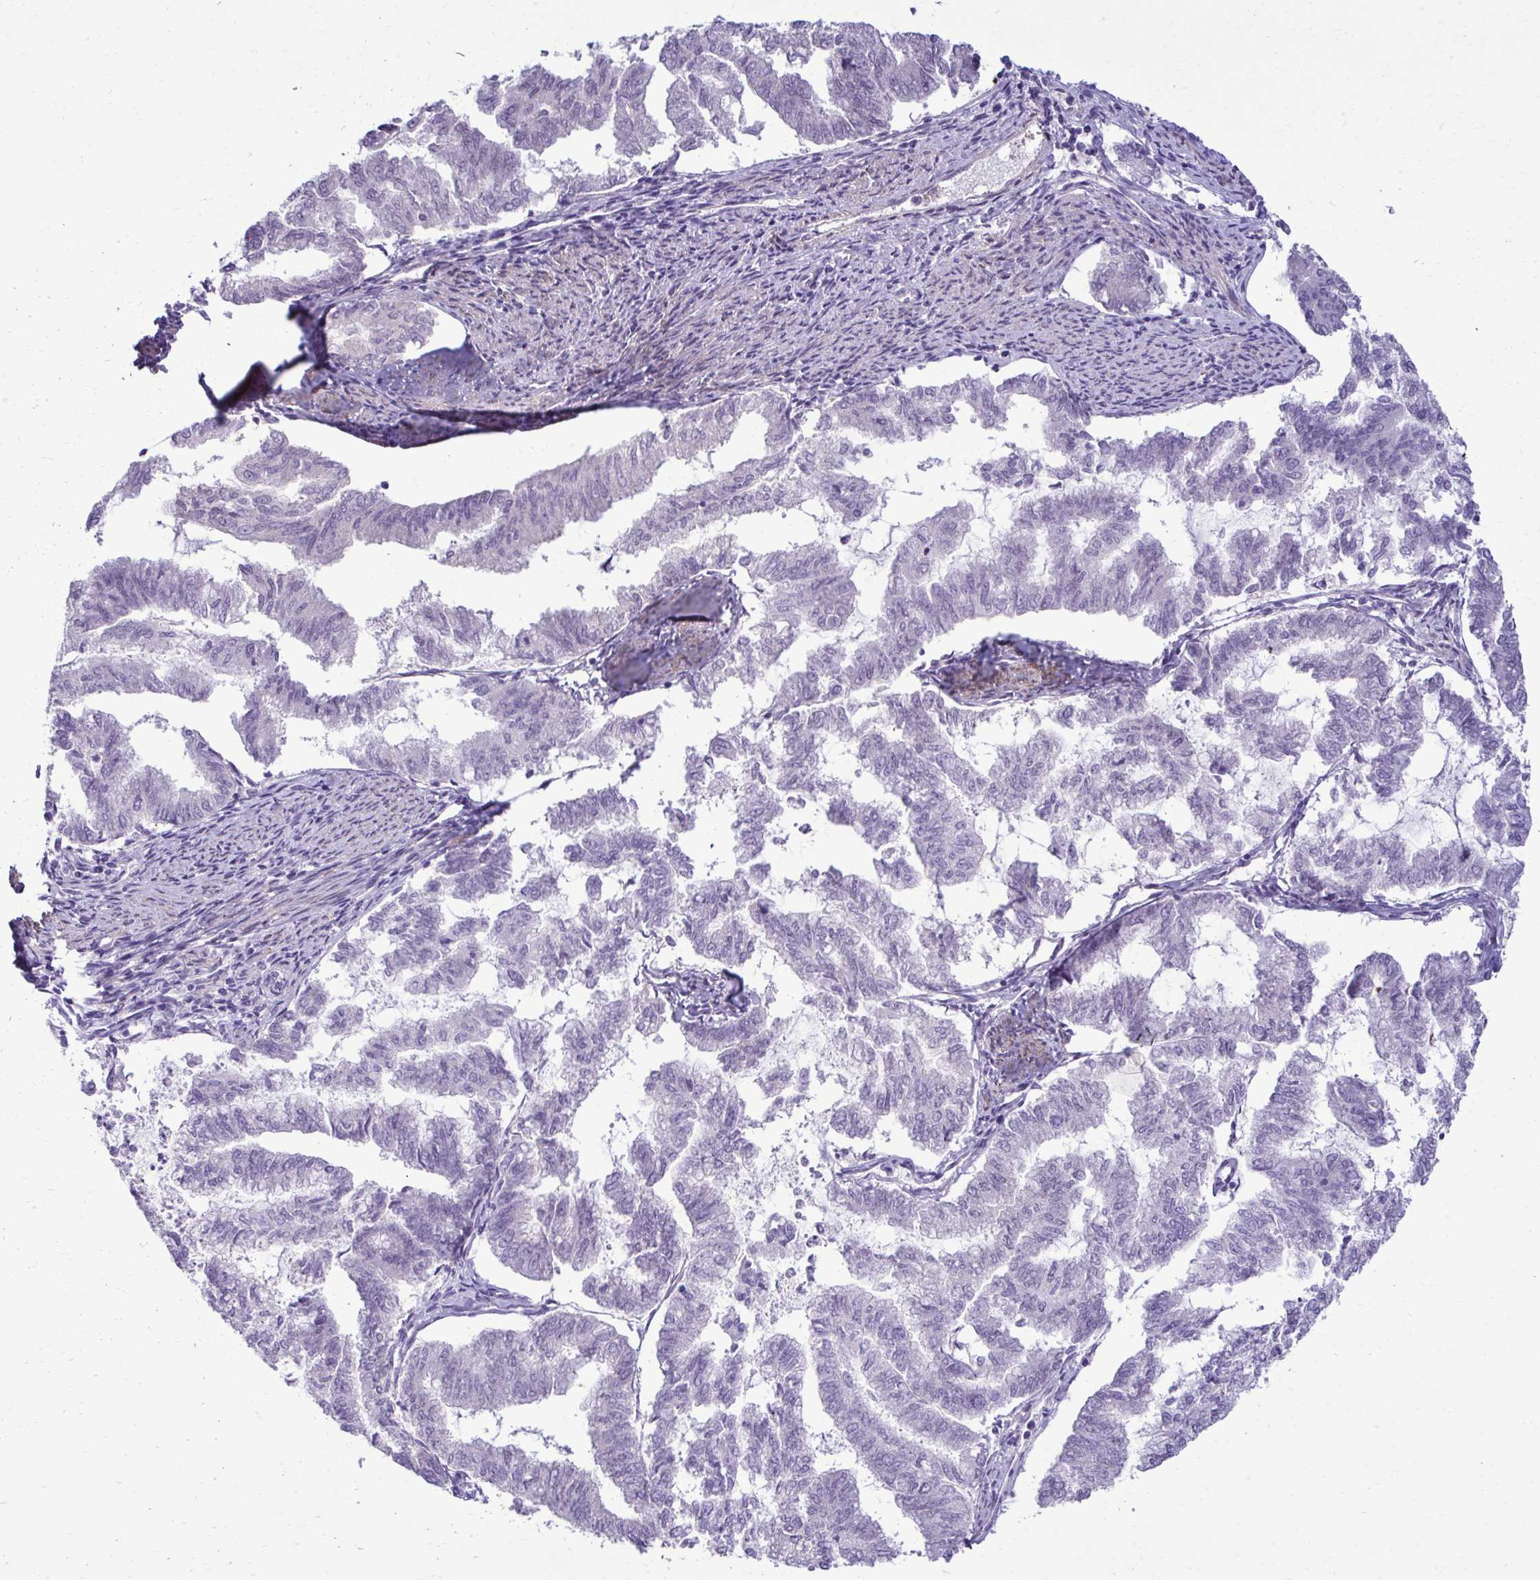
{"staining": {"intensity": "negative", "quantity": "none", "location": "none"}, "tissue": "endometrial cancer", "cell_type": "Tumor cells", "image_type": "cancer", "snomed": [{"axis": "morphology", "description": "Adenocarcinoma, NOS"}, {"axis": "topography", "description": "Endometrium"}], "caption": "Adenocarcinoma (endometrial) was stained to show a protein in brown. There is no significant staining in tumor cells.", "gene": "SLC30A3", "patient": {"sex": "female", "age": 79}}